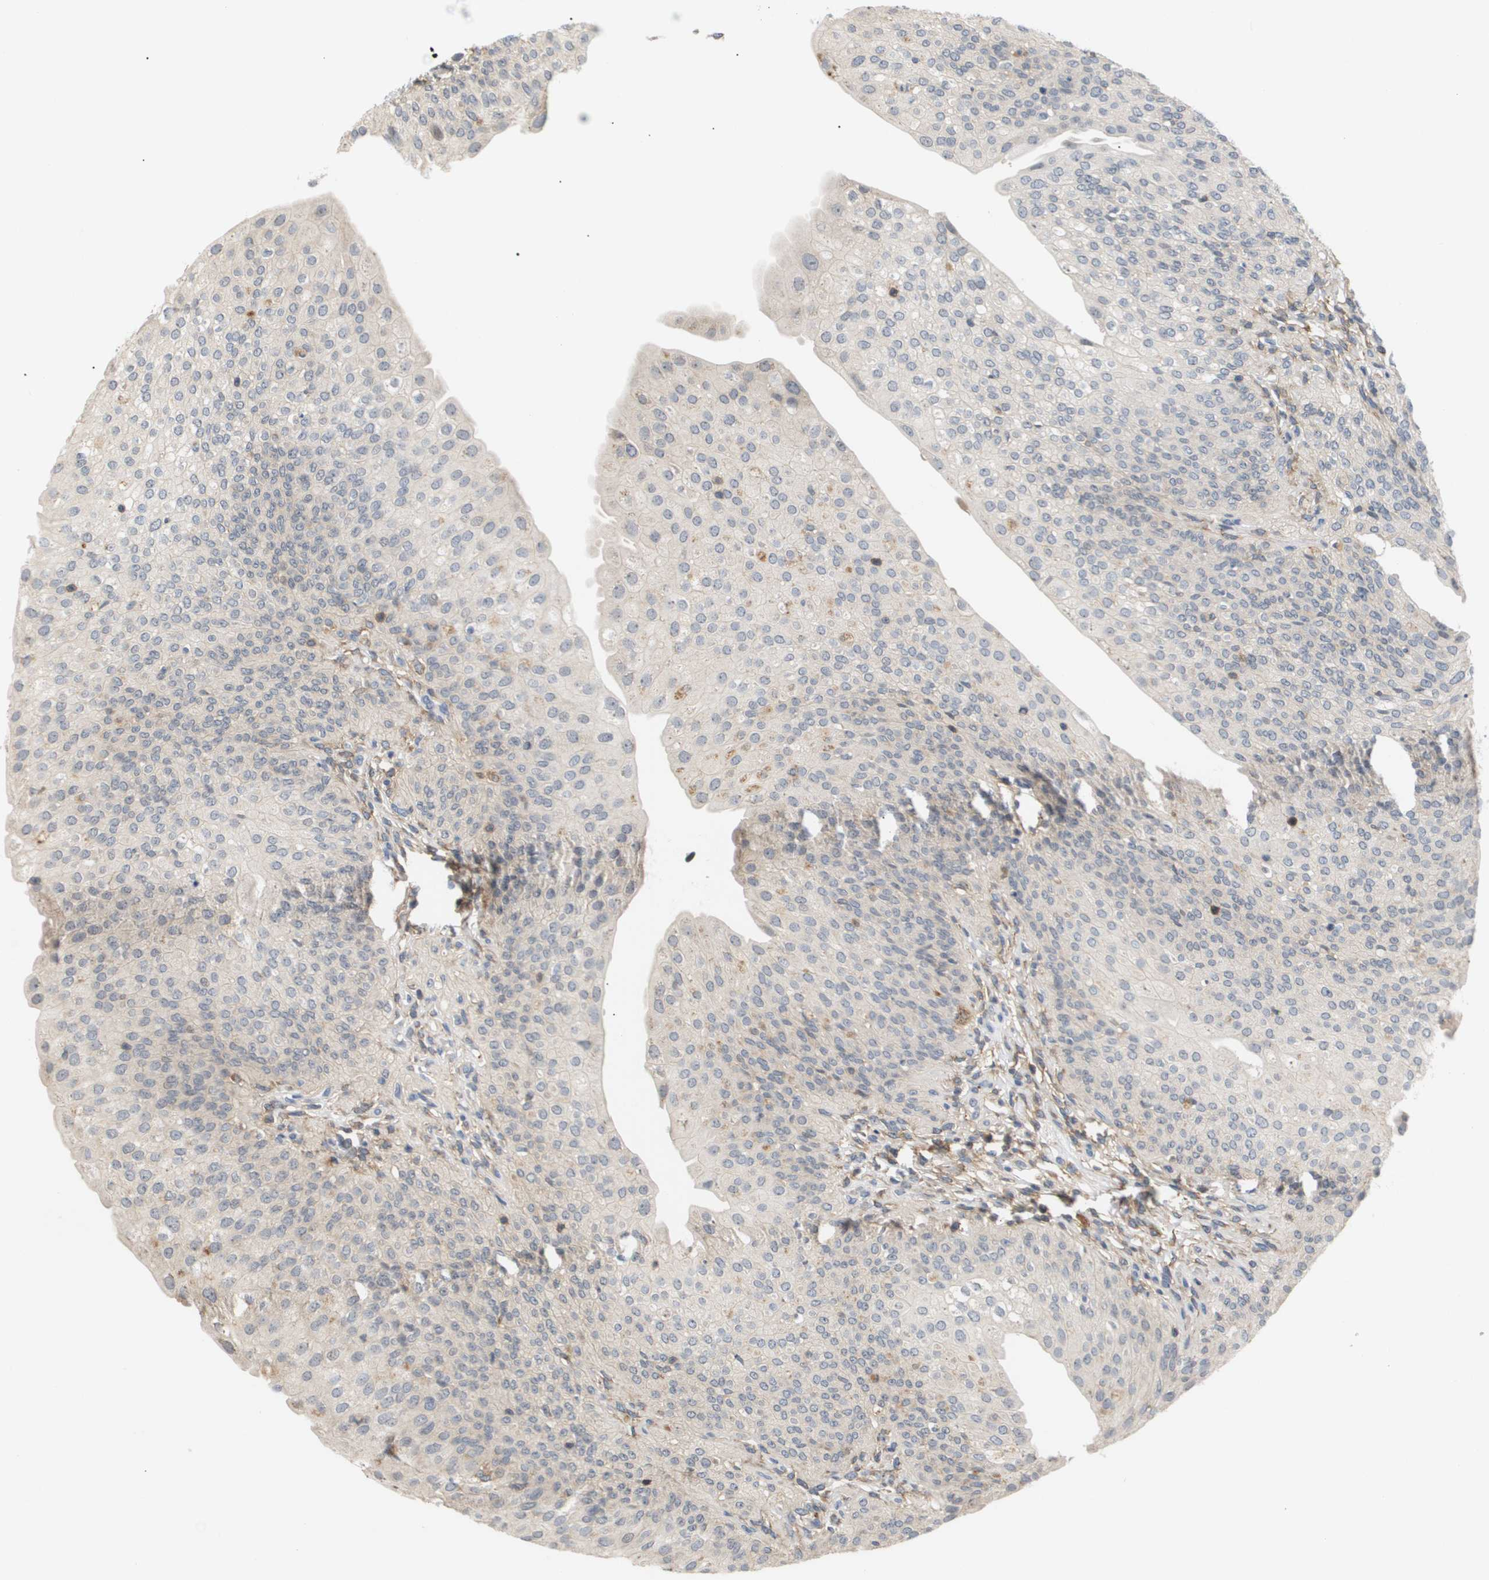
{"staining": {"intensity": "moderate", "quantity": "<25%", "location": "cytoplasmic/membranous"}, "tissue": "urinary bladder", "cell_type": "Urothelial cells", "image_type": "normal", "snomed": [{"axis": "morphology", "description": "Normal tissue, NOS"}, {"axis": "topography", "description": "Urinary bladder"}], "caption": "Unremarkable urinary bladder demonstrates moderate cytoplasmic/membranous expression in about <25% of urothelial cells (Stains: DAB in brown, nuclei in blue, Microscopy: brightfield microscopy at high magnification)..", "gene": "CORO2B", "patient": {"sex": "male", "age": 46}}